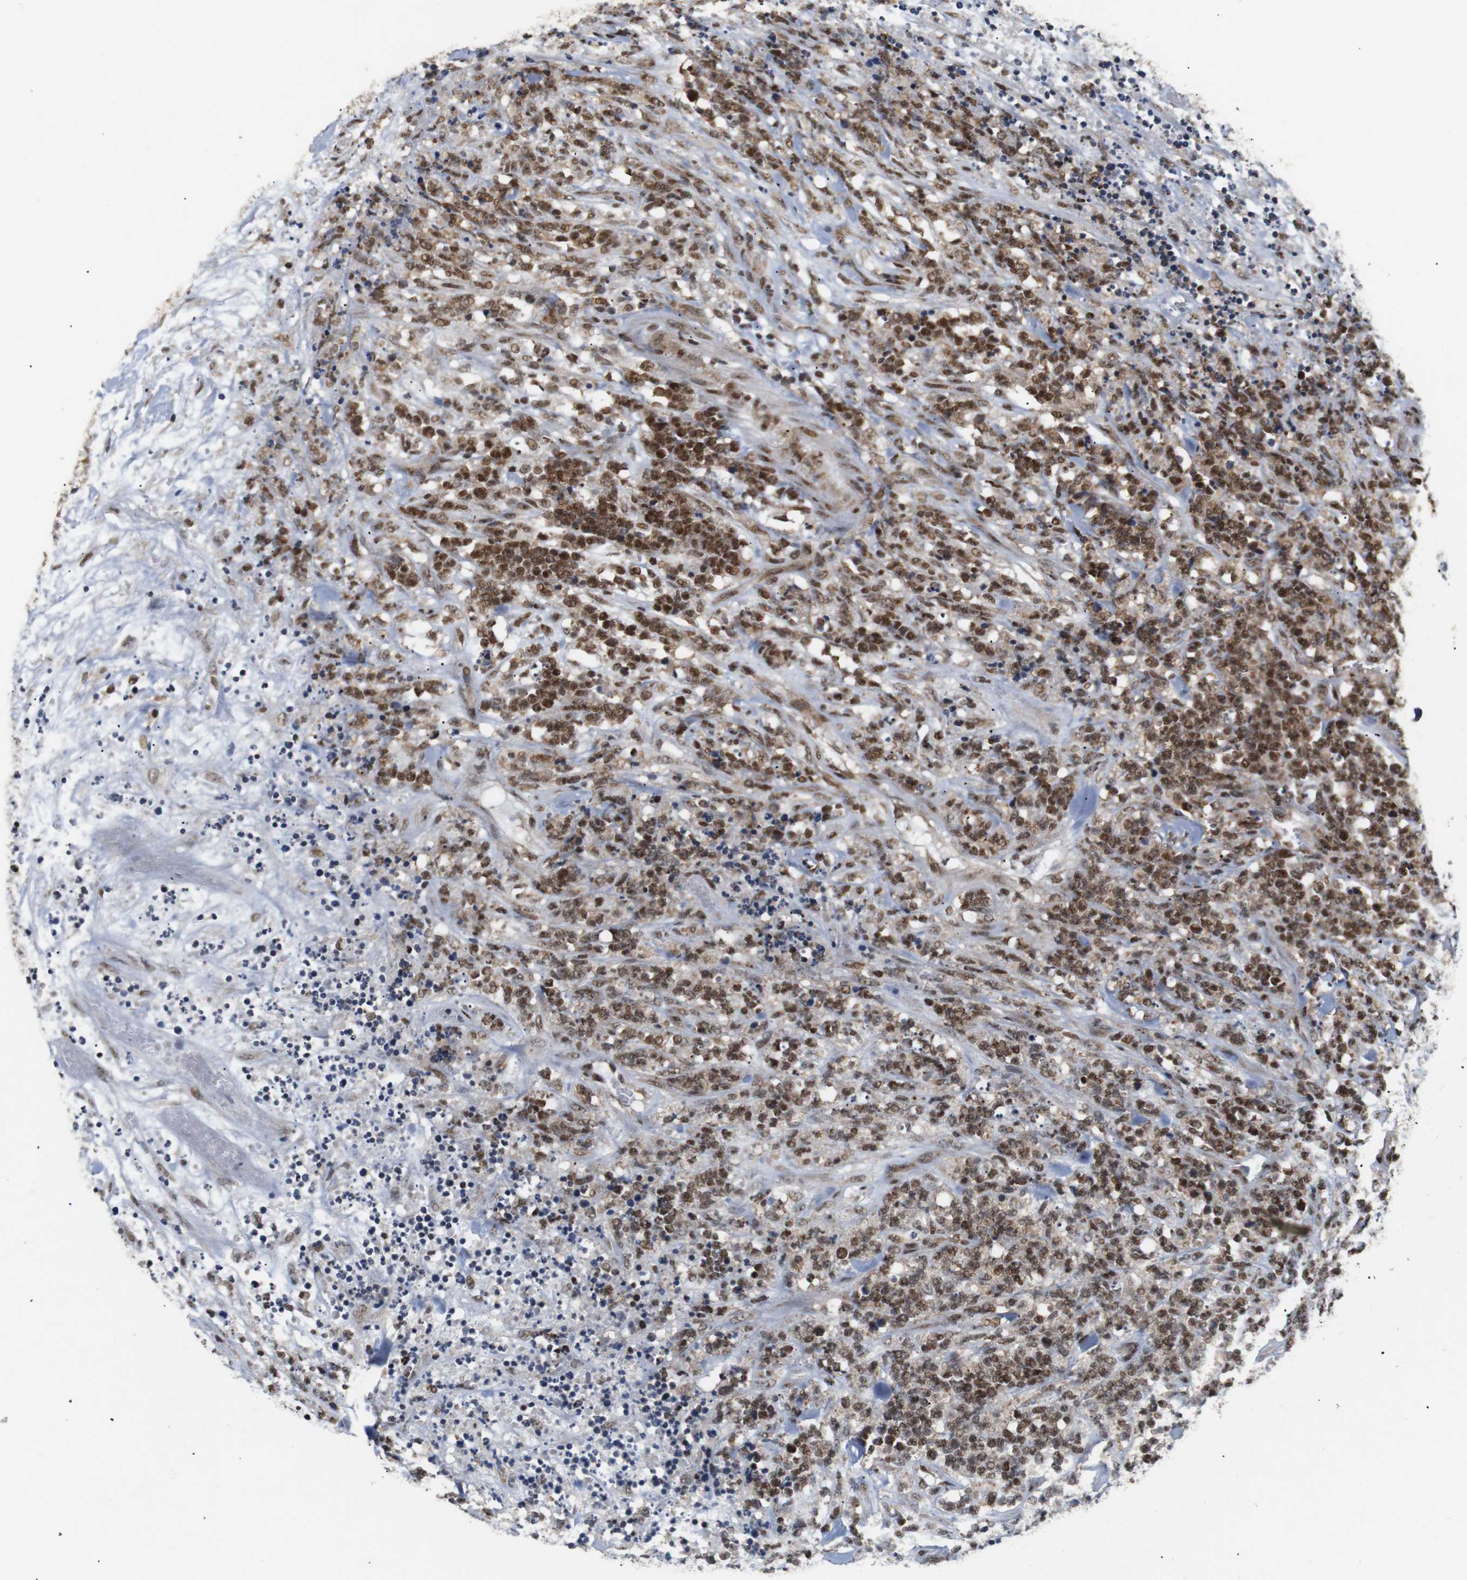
{"staining": {"intensity": "moderate", "quantity": ">75%", "location": "cytoplasmic/membranous,nuclear"}, "tissue": "lymphoma", "cell_type": "Tumor cells", "image_type": "cancer", "snomed": [{"axis": "morphology", "description": "Malignant lymphoma, non-Hodgkin's type, High grade"}, {"axis": "topography", "description": "Soft tissue"}], "caption": "Human malignant lymphoma, non-Hodgkin's type (high-grade) stained with a protein marker shows moderate staining in tumor cells.", "gene": "PYM1", "patient": {"sex": "male", "age": 18}}